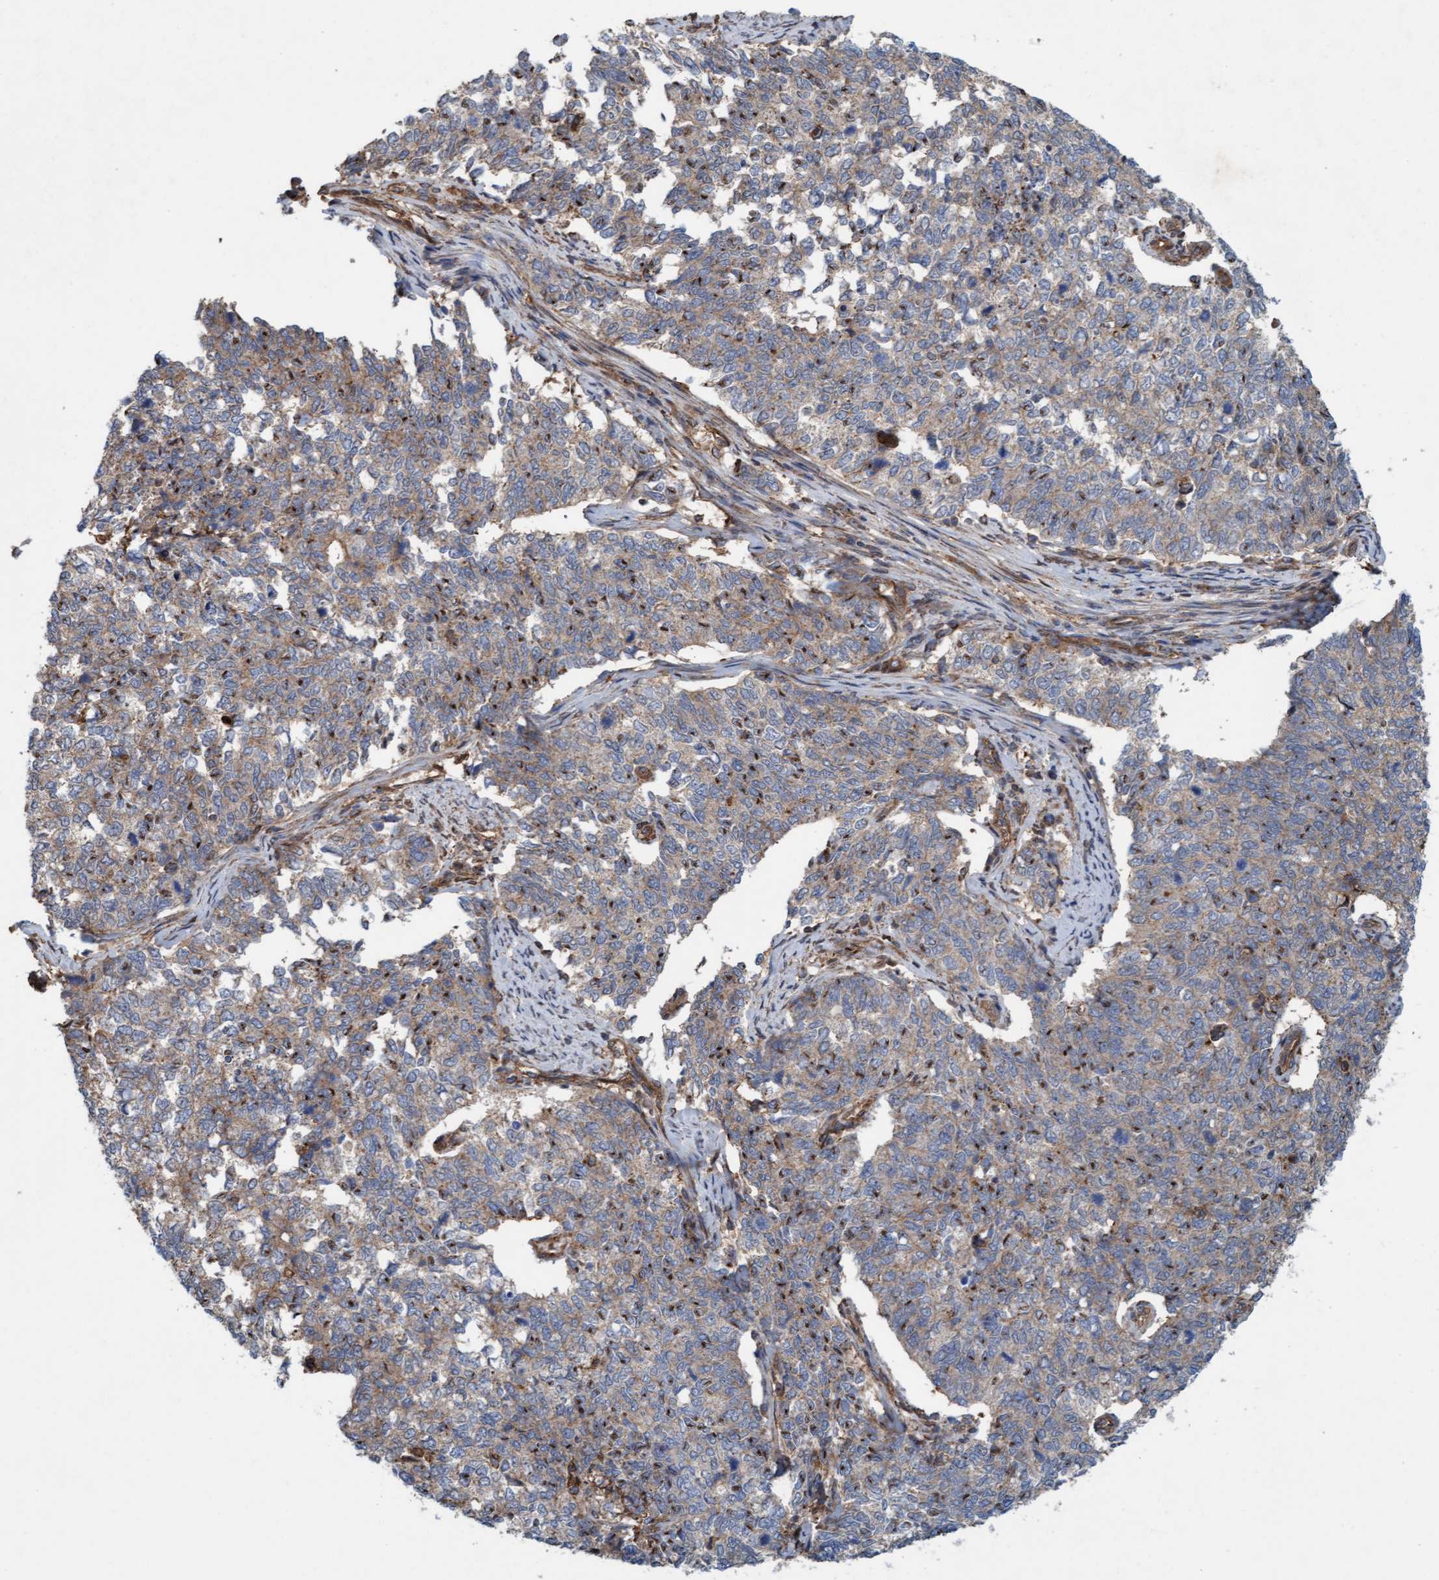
{"staining": {"intensity": "weak", "quantity": ">75%", "location": "cytoplasmic/membranous"}, "tissue": "cervical cancer", "cell_type": "Tumor cells", "image_type": "cancer", "snomed": [{"axis": "morphology", "description": "Squamous cell carcinoma, NOS"}, {"axis": "topography", "description": "Cervix"}], "caption": "High-magnification brightfield microscopy of cervical cancer stained with DAB (3,3'-diaminobenzidine) (brown) and counterstained with hematoxylin (blue). tumor cells exhibit weak cytoplasmic/membranous positivity is present in approximately>75% of cells. Immunohistochemistry (ihc) stains the protein of interest in brown and the nuclei are stained blue.", "gene": "ERAL1", "patient": {"sex": "female", "age": 63}}